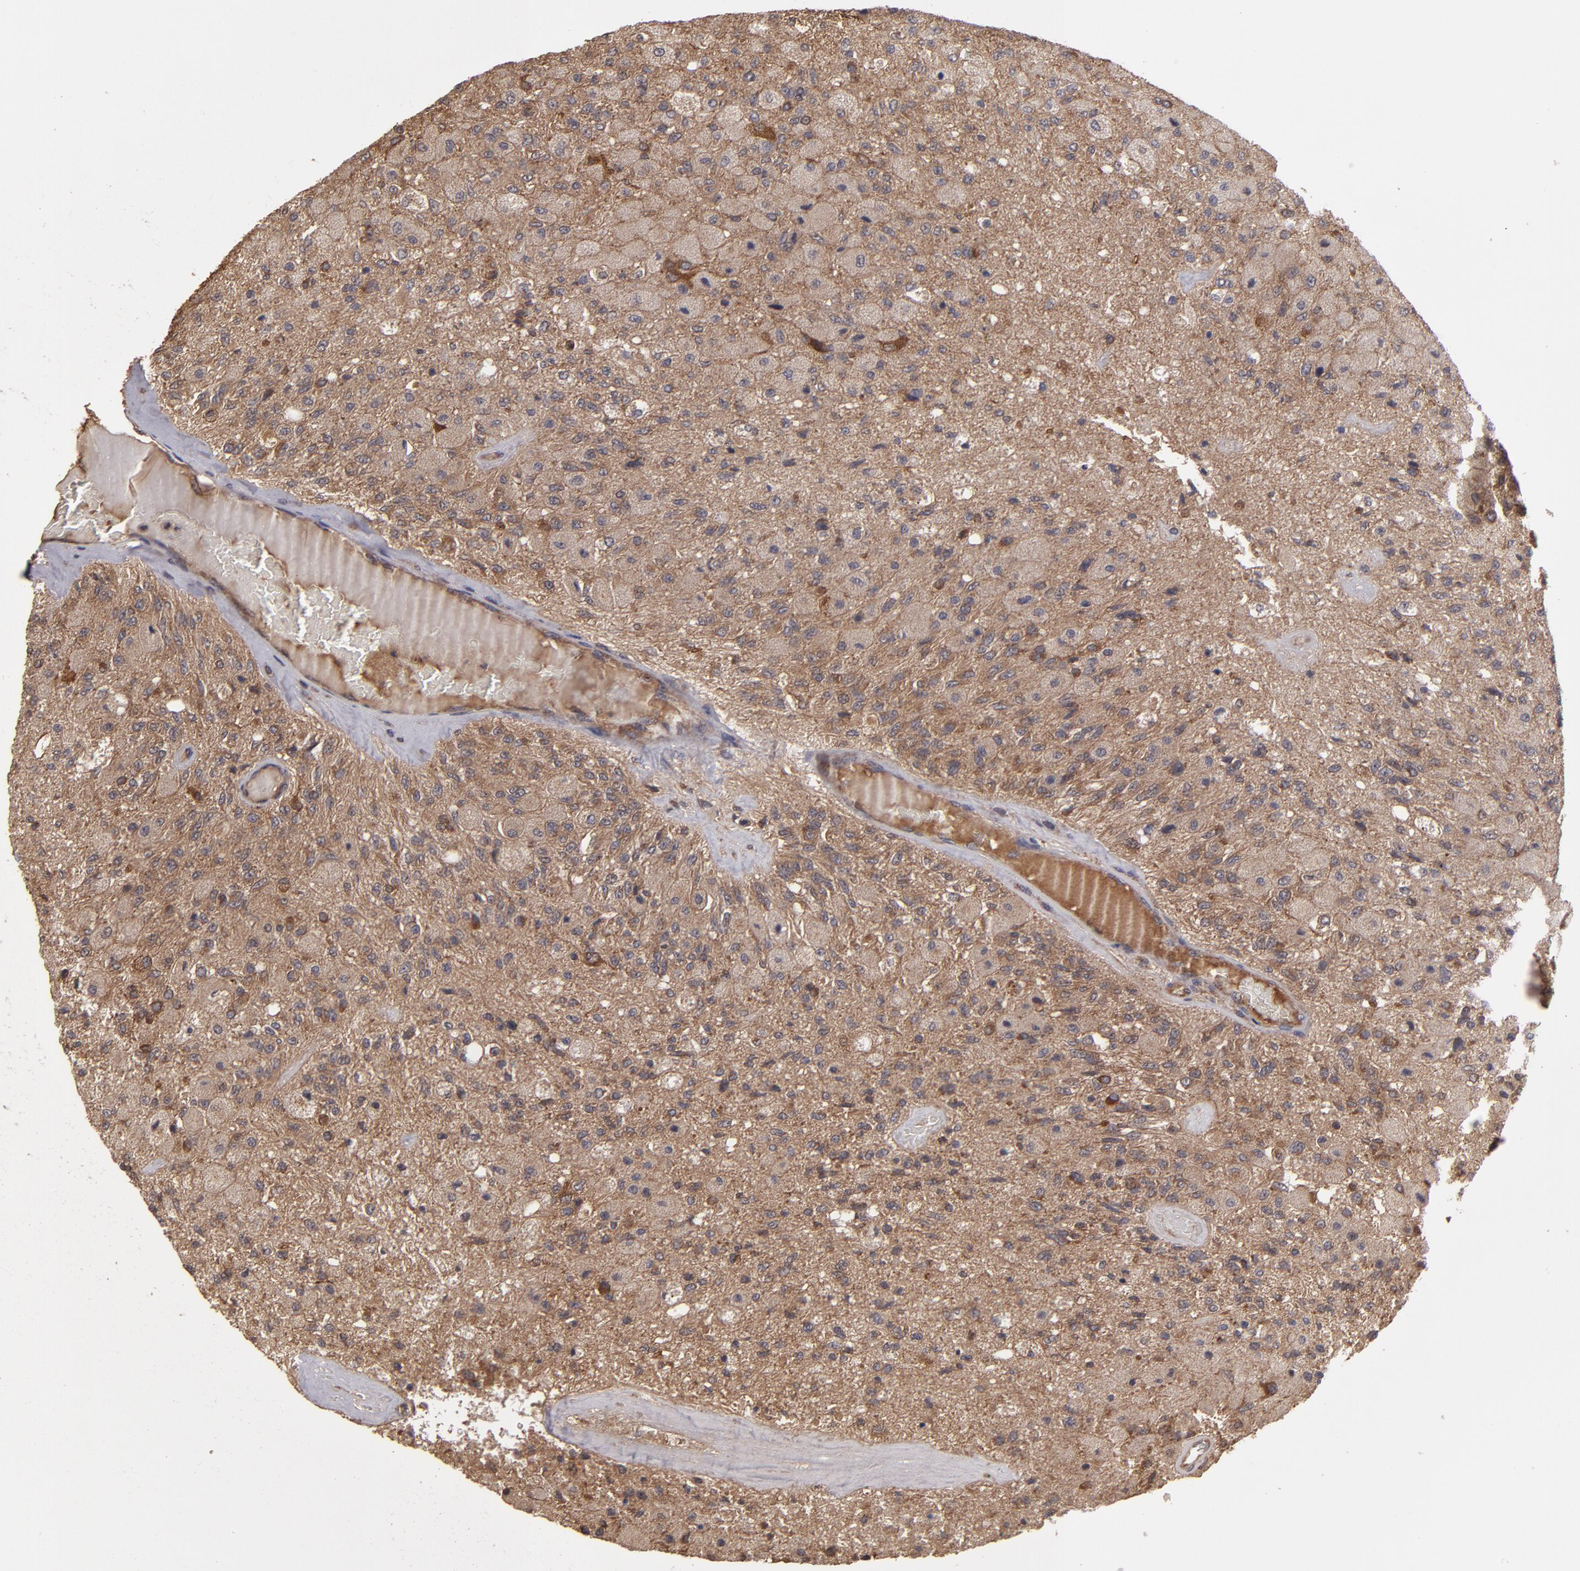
{"staining": {"intensity": "moderate", "quantity": "<25%", "location": "cytoplasmic/membranous"}, "tissue": "glioma", "cell_type": "Tumor cells", "image_type": "cancer", "snomed": [{"axis": "morphology", "description": "Normal tissue, NOS"}, {"axis": "morphology", "description": "Glioma, malignant, High grade"}, {"axis": "topography", "description": "Cerebral cortex"}], "caption": "Immunohistochemical staining of glioma demonstrates moderate cytoplasmic/membranous protein expression in approximately <25% of tumor cells.", "gene": "RPS6KA6", "patient": {"sex": "male", "age": 77}}